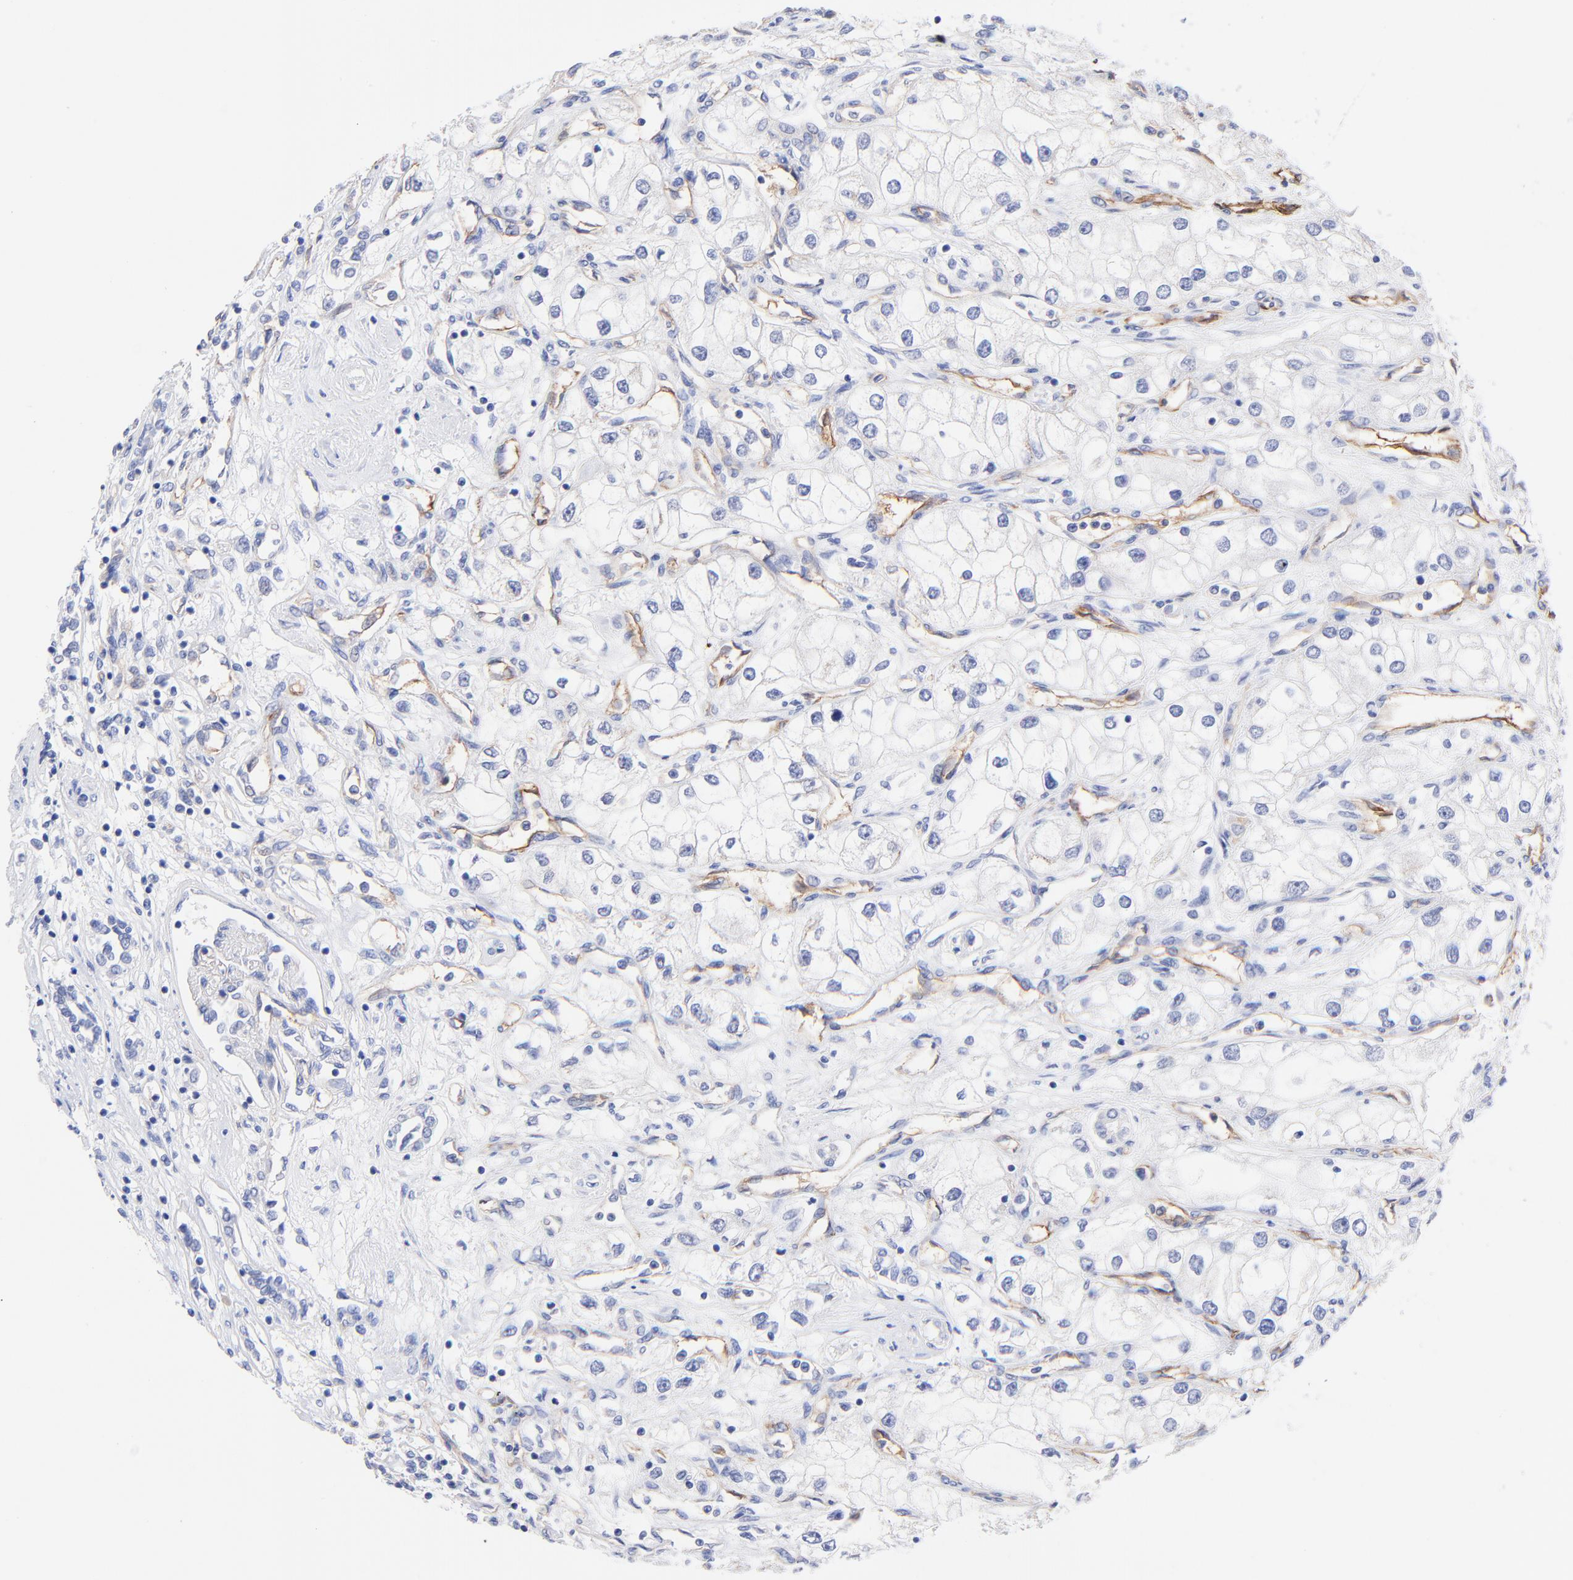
{"staining": {"intensity": "negative", "quantity": "none", "location": "none"}, "tissue": "renal cancer", "cell_type": "Tumor cells", "image_type": "cancer", "snomed": [{"axis": "morphology", "description": "Adenocarcinoma, NOS"}, {"axis": "topography", "description": "Kidney"}], "caption": "An immunohistochemistry image of renal cancer (adenocarcinoma) is shown. There is no staining in tumor cells of renal cancer (adenocarcinoma). (Immunohistochemistry (ihc), brightfield microscopy, high magnification).", "gene": "SLC44A2", "patient": {"sex": "male", "age": 57}}